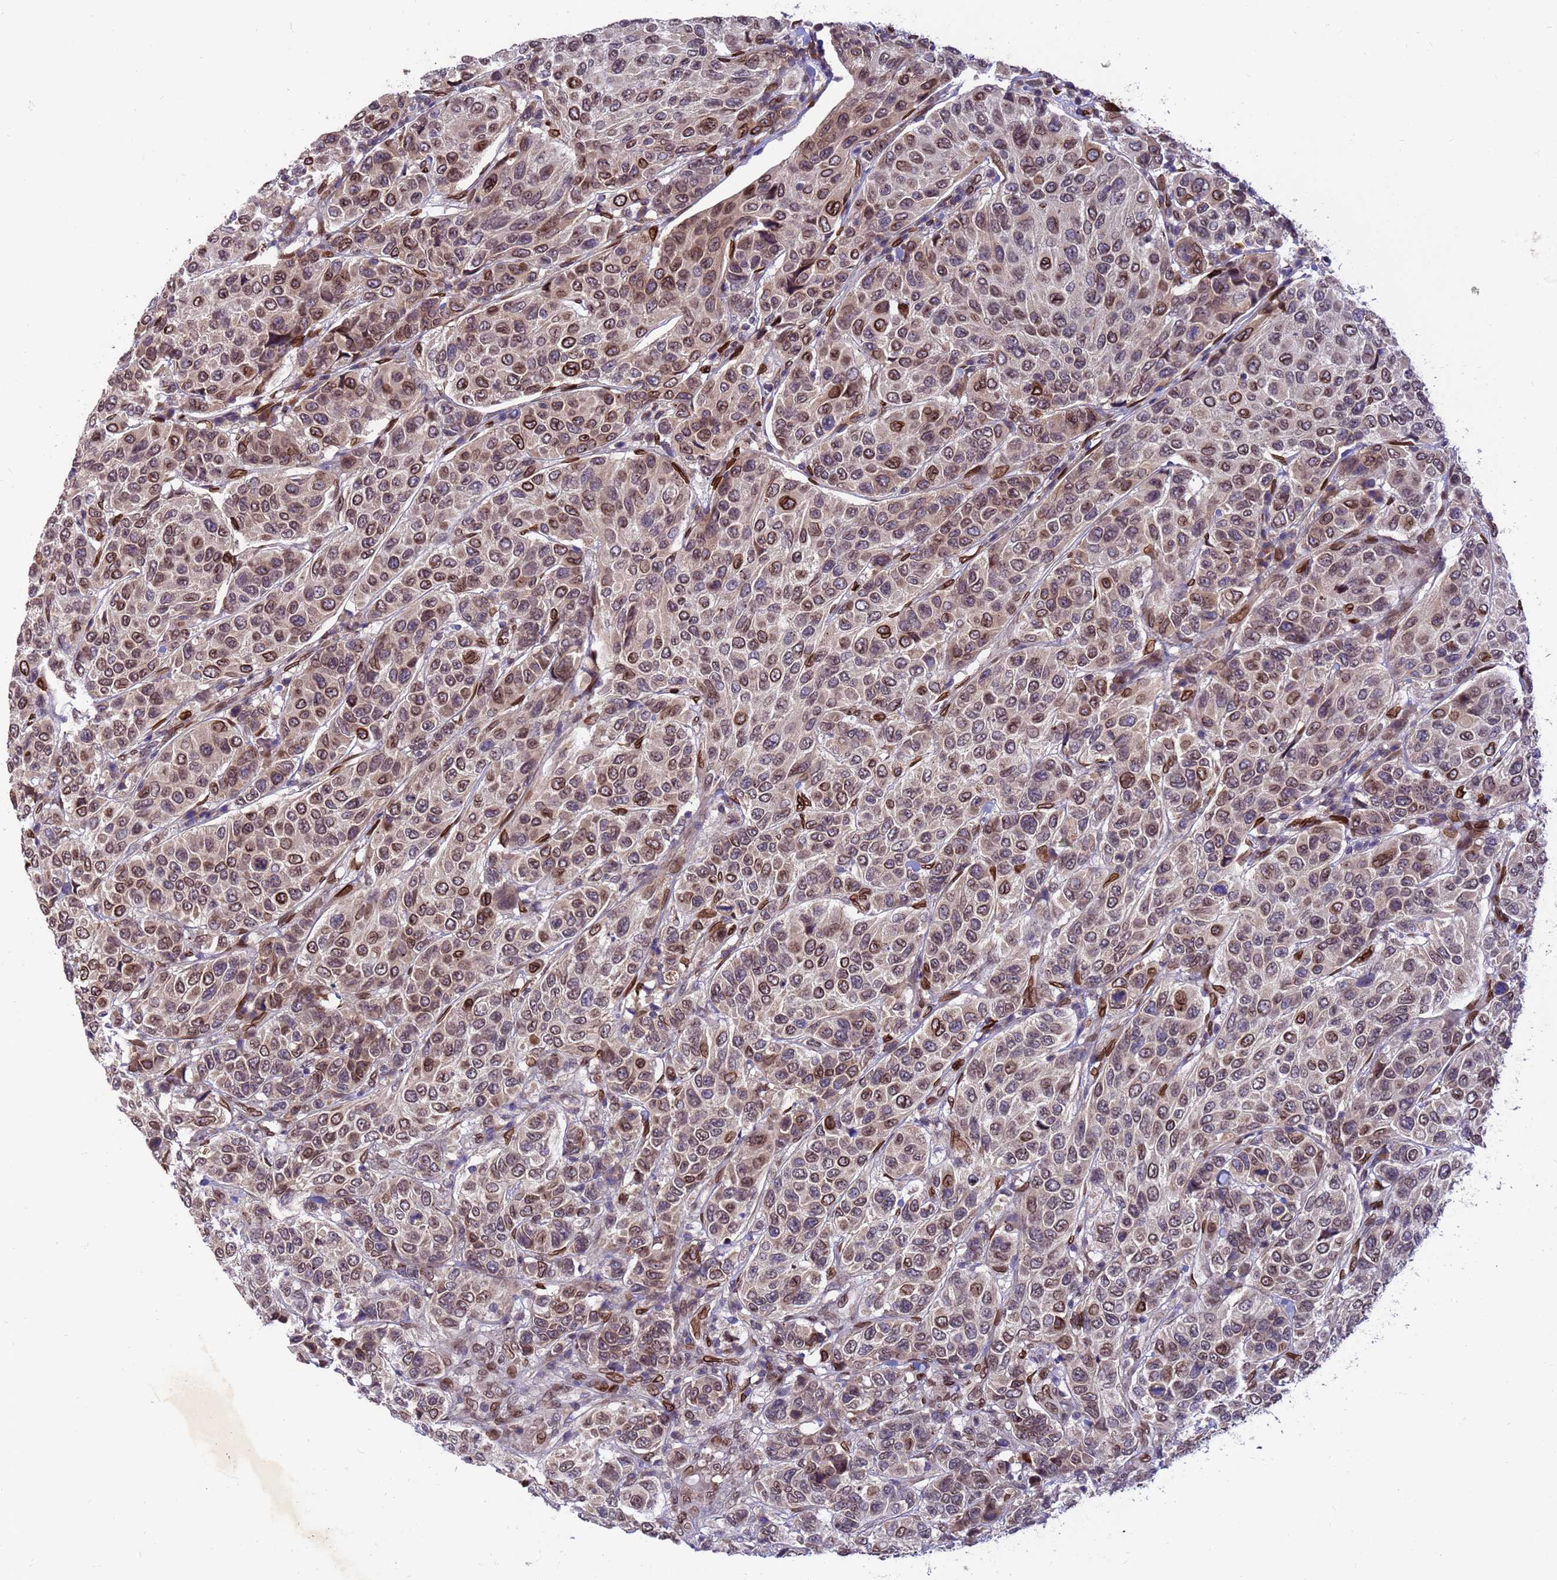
{"staining": {"intensity": "moderate", "quantity": ">75%", "location": "cytoplasmic/membranous,nuclear"}, "tissue": "breast cancer", "cell_type": "Tumor cells", "image_type": "cancer", "snomed": [{"axis": "morphology", "description": "Duct carcinoma"}, {"axis": "topography", "description": "Breast"}], "caption": "Immunohistochemistry (IHC) photomicrograph of breast infiltrating ductal carcinoma stained for a protein (brown), which displays medium levels of moderate cytoplasmic/membranous and nuclear expression in about >75% of tumor cells.", "gene": "GPR135", "patient": {"sex": "female", "age": 55}}